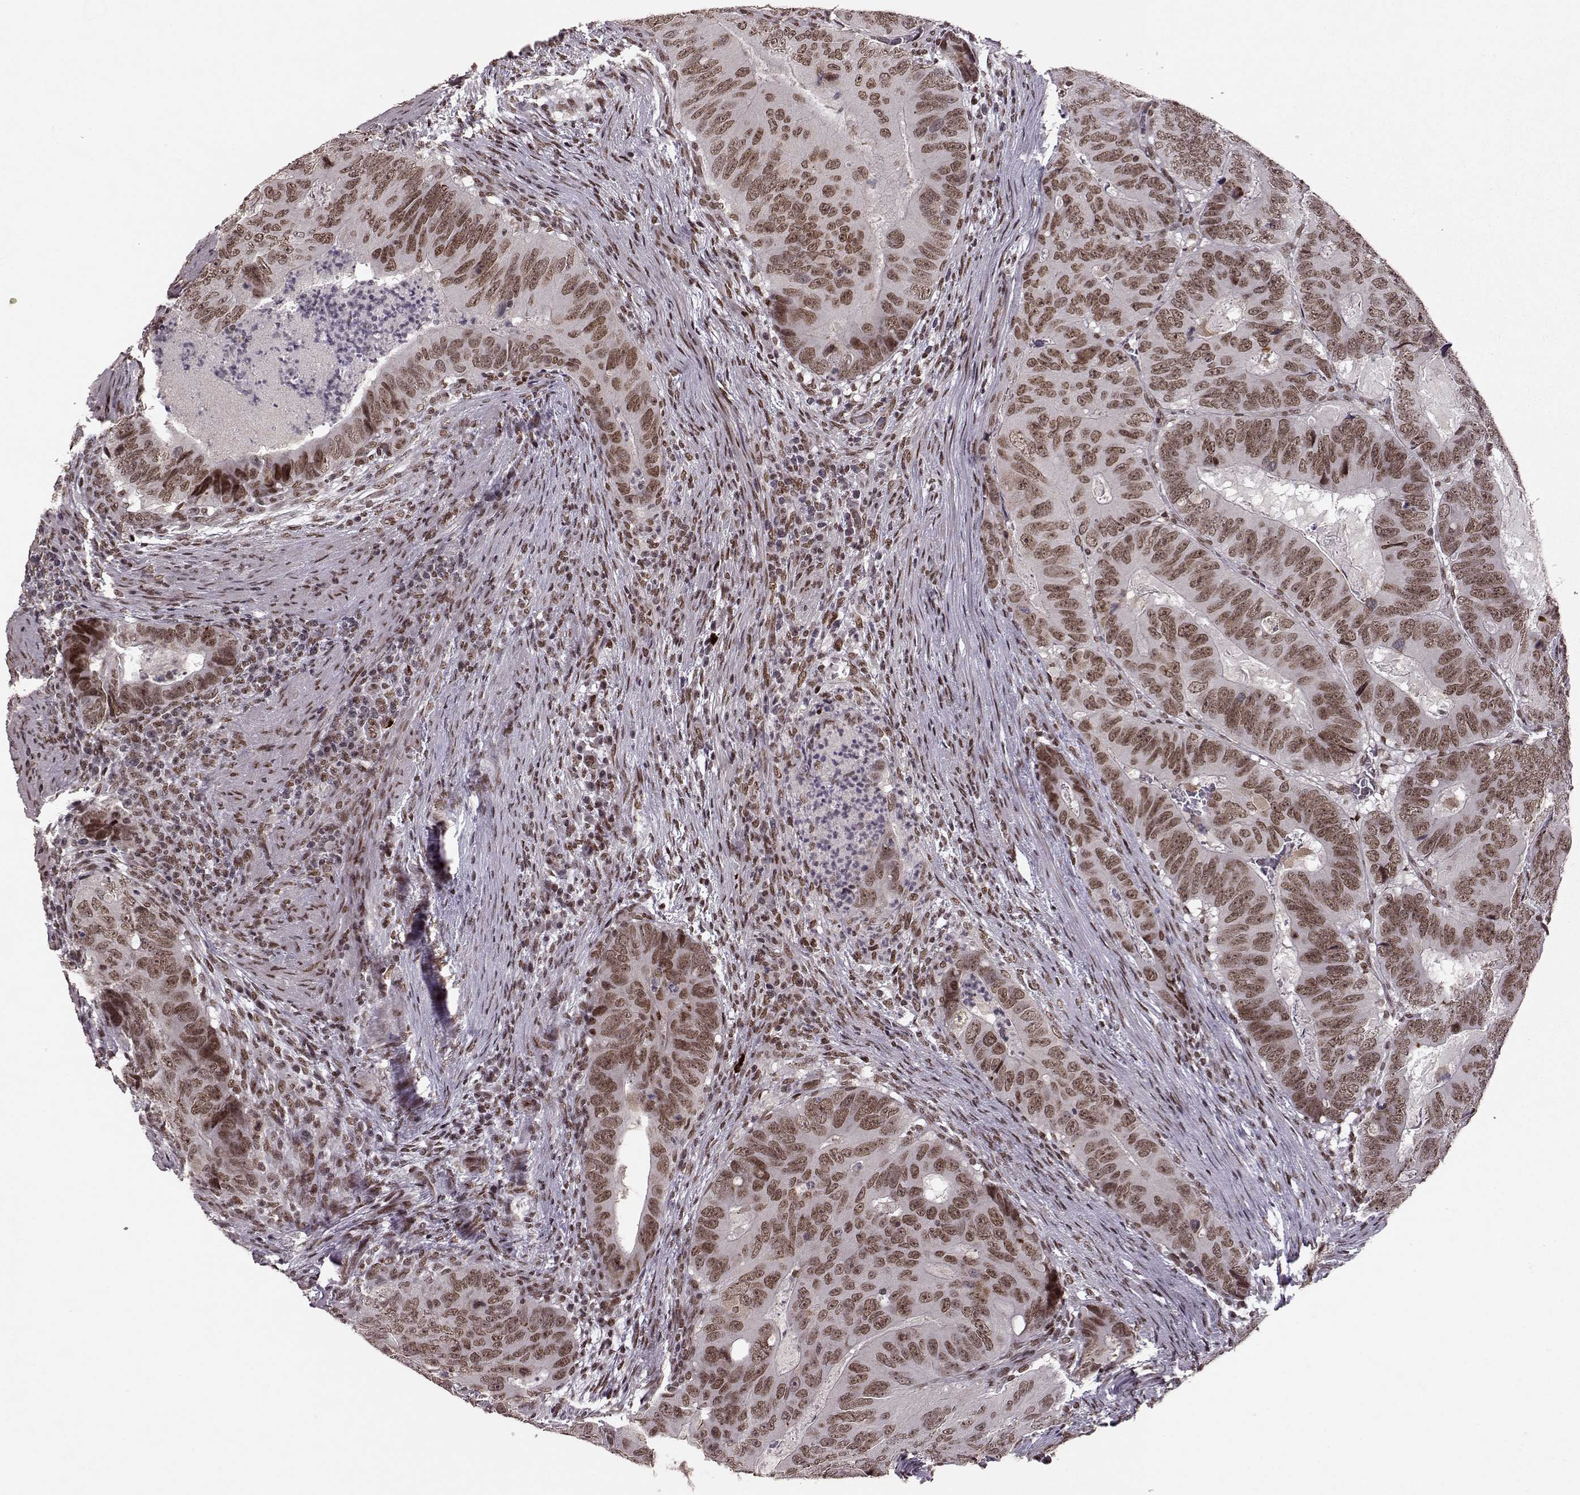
{"staining": {"intensity": "moderate", "quantity": ">75%", "location": "nuclear"}, "tissue": "colorectal cancer", "cell_type": "Tumor cells", "image_type": "cancer", "snomed": [{"axis": "morphology", "description": "Adenocarcinoma, NOS"}, {"axis": "topography", "description": "Colon"}], "caption": "The histopathology image reveals a brown stain indicating the presence of a protein in the nuclear of tumor cells in colorectal adenocarcinoma. (DAB (3,3'-diaminobenzidine) IHC, brown staining for protein, blue staining for nuclei).", "gene": "RRAGD", "patient": {"sex": "male", "age": 79}}